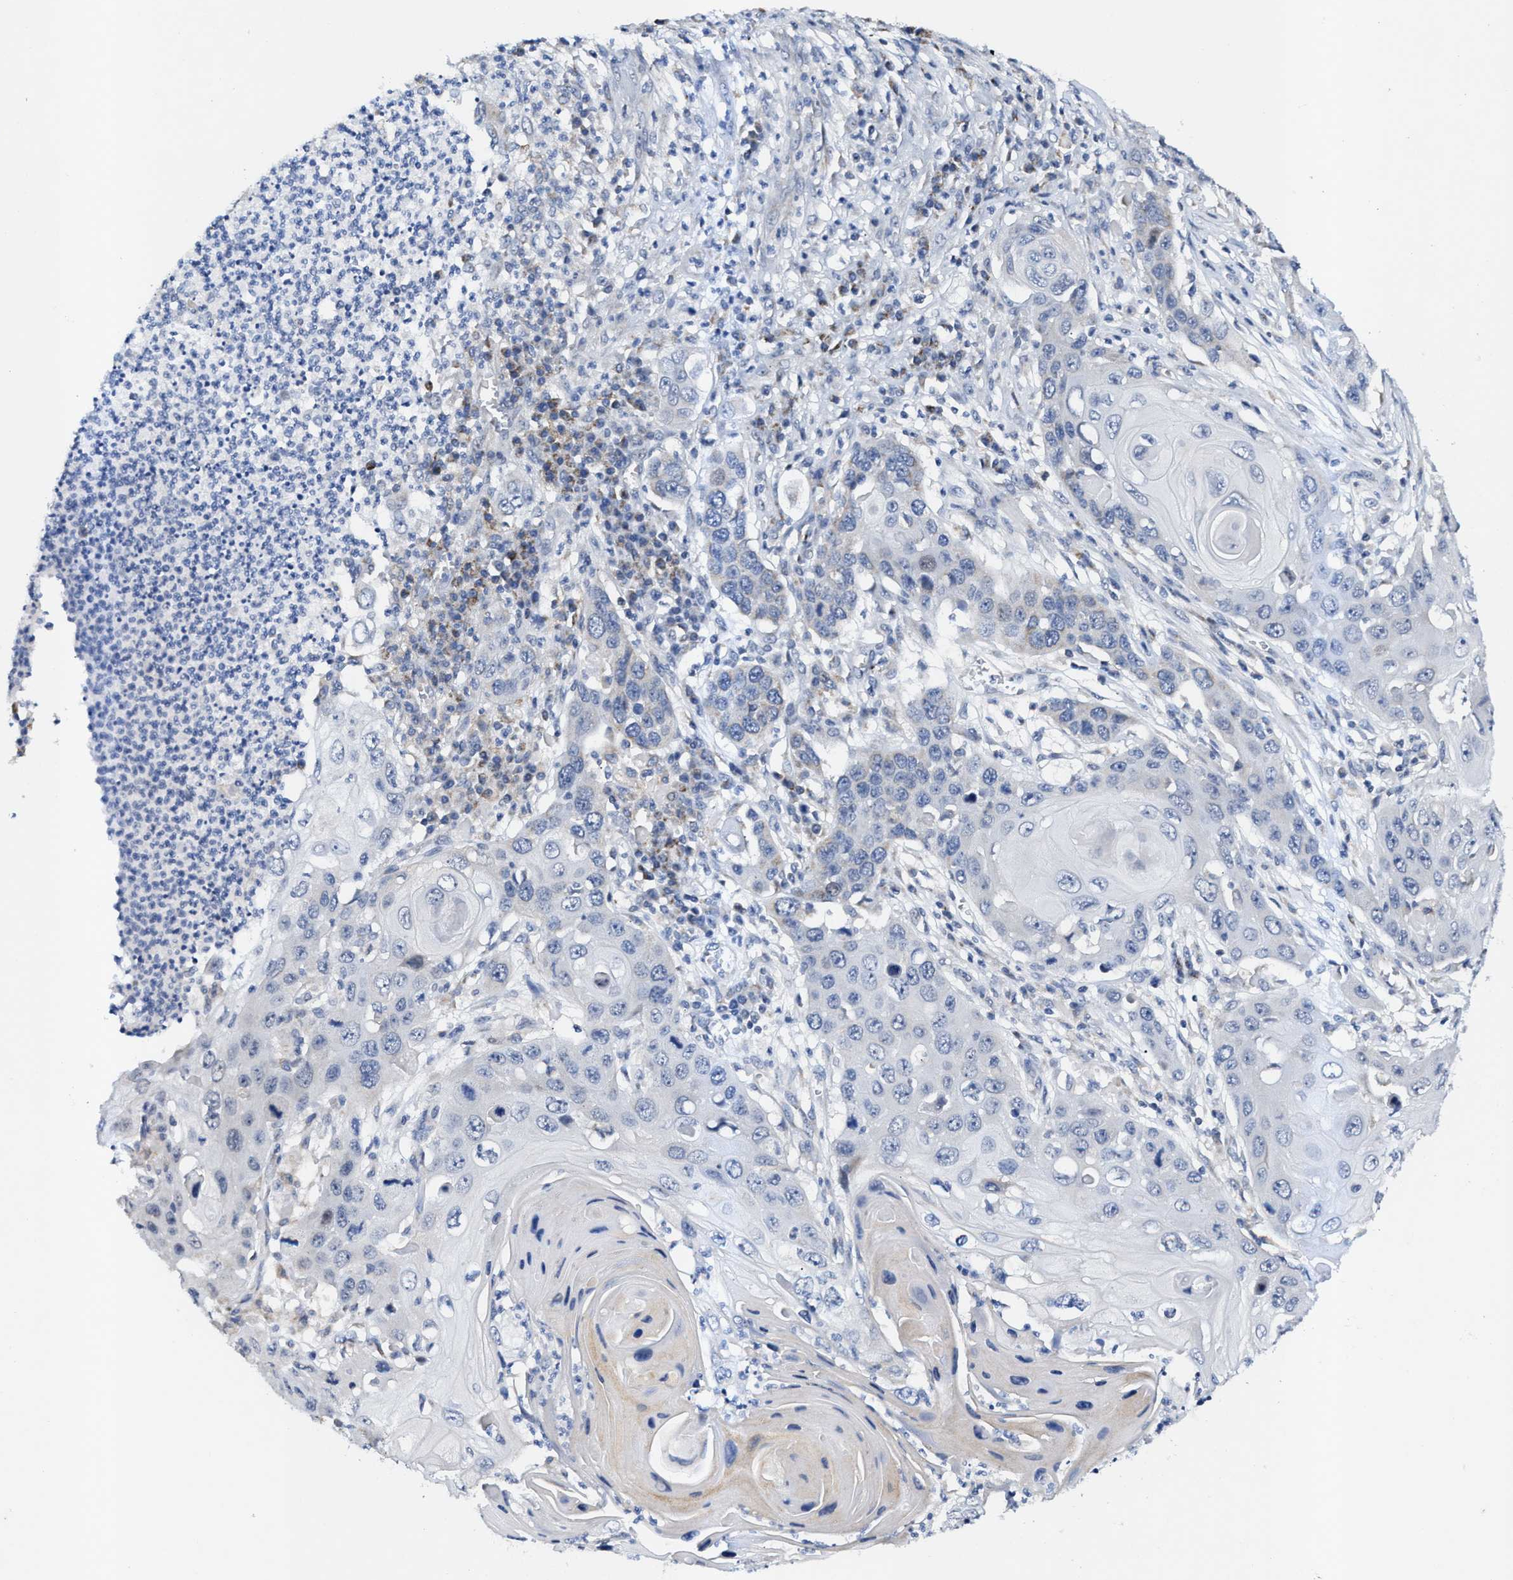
{"staining": {"intensity": "negative", "quantity": "none", "location": "none"}, "tissue": "skin cancer", "cell_type": "Tumor cells", "image_type": "cancer", "snomed": [{"axis": "morphology", "description": "Squamous cell carcinoma, NOS"}, {"axis": "topography", "description": "Skin"}], "caption": "This micrograph is of skin cancer (squamous cell carcinoma) stained with immunohistochemistry (IHC) to label a protein in brown with the nuclei are counter-stained blue. There is no positivity in tumor cells. The staining is performed using DAB brown chromogen with nuclei counter-stained in using hematoxylin.", "gene": "JAG1", "patient": {"sex": "male", "age": 55}}